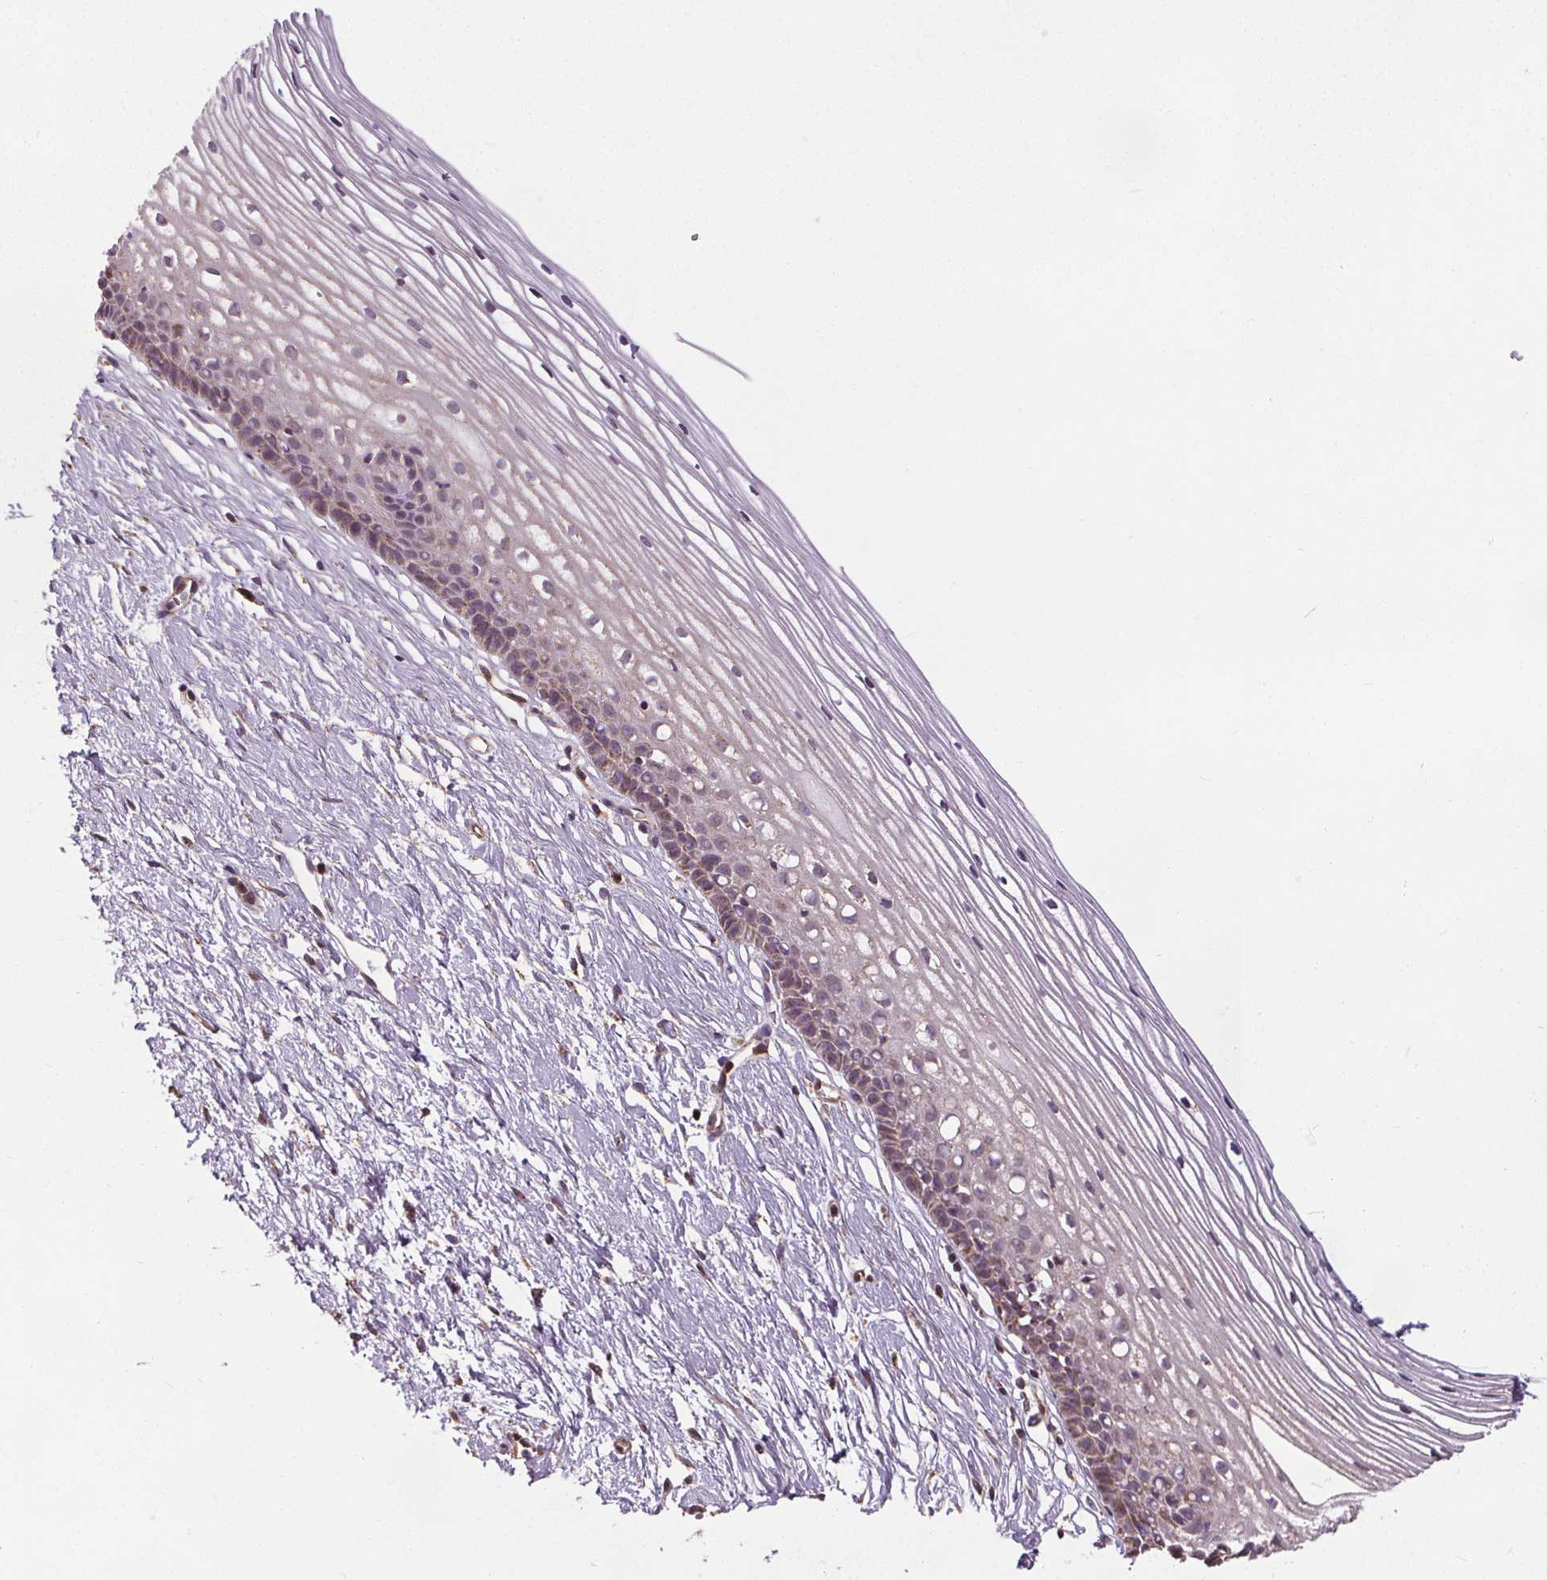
{"staining": {"intensity": "weak", "quantity": ">75%", "location": "cytoplasmic/membranous"}, "tissue": "cervix", "cell_type": "Glandular cells", "image_type": "normal", "snomed": [{"axis": "morphology", "description": "Normal tissue, NOS"}, {"axis": "topography", "description": "Cervix"}], "caption": "Protein staining shows weak cytoplasmic/membranous expression in approximately >75% of glandular cells in unremarkable cervix. (DAB (3,3'-diaminobenzidine) IHC, brown staining for protein, blue staining for nuclei).", "gene": "ZNF548", "patient": {"sex": "female", "age": 40}}